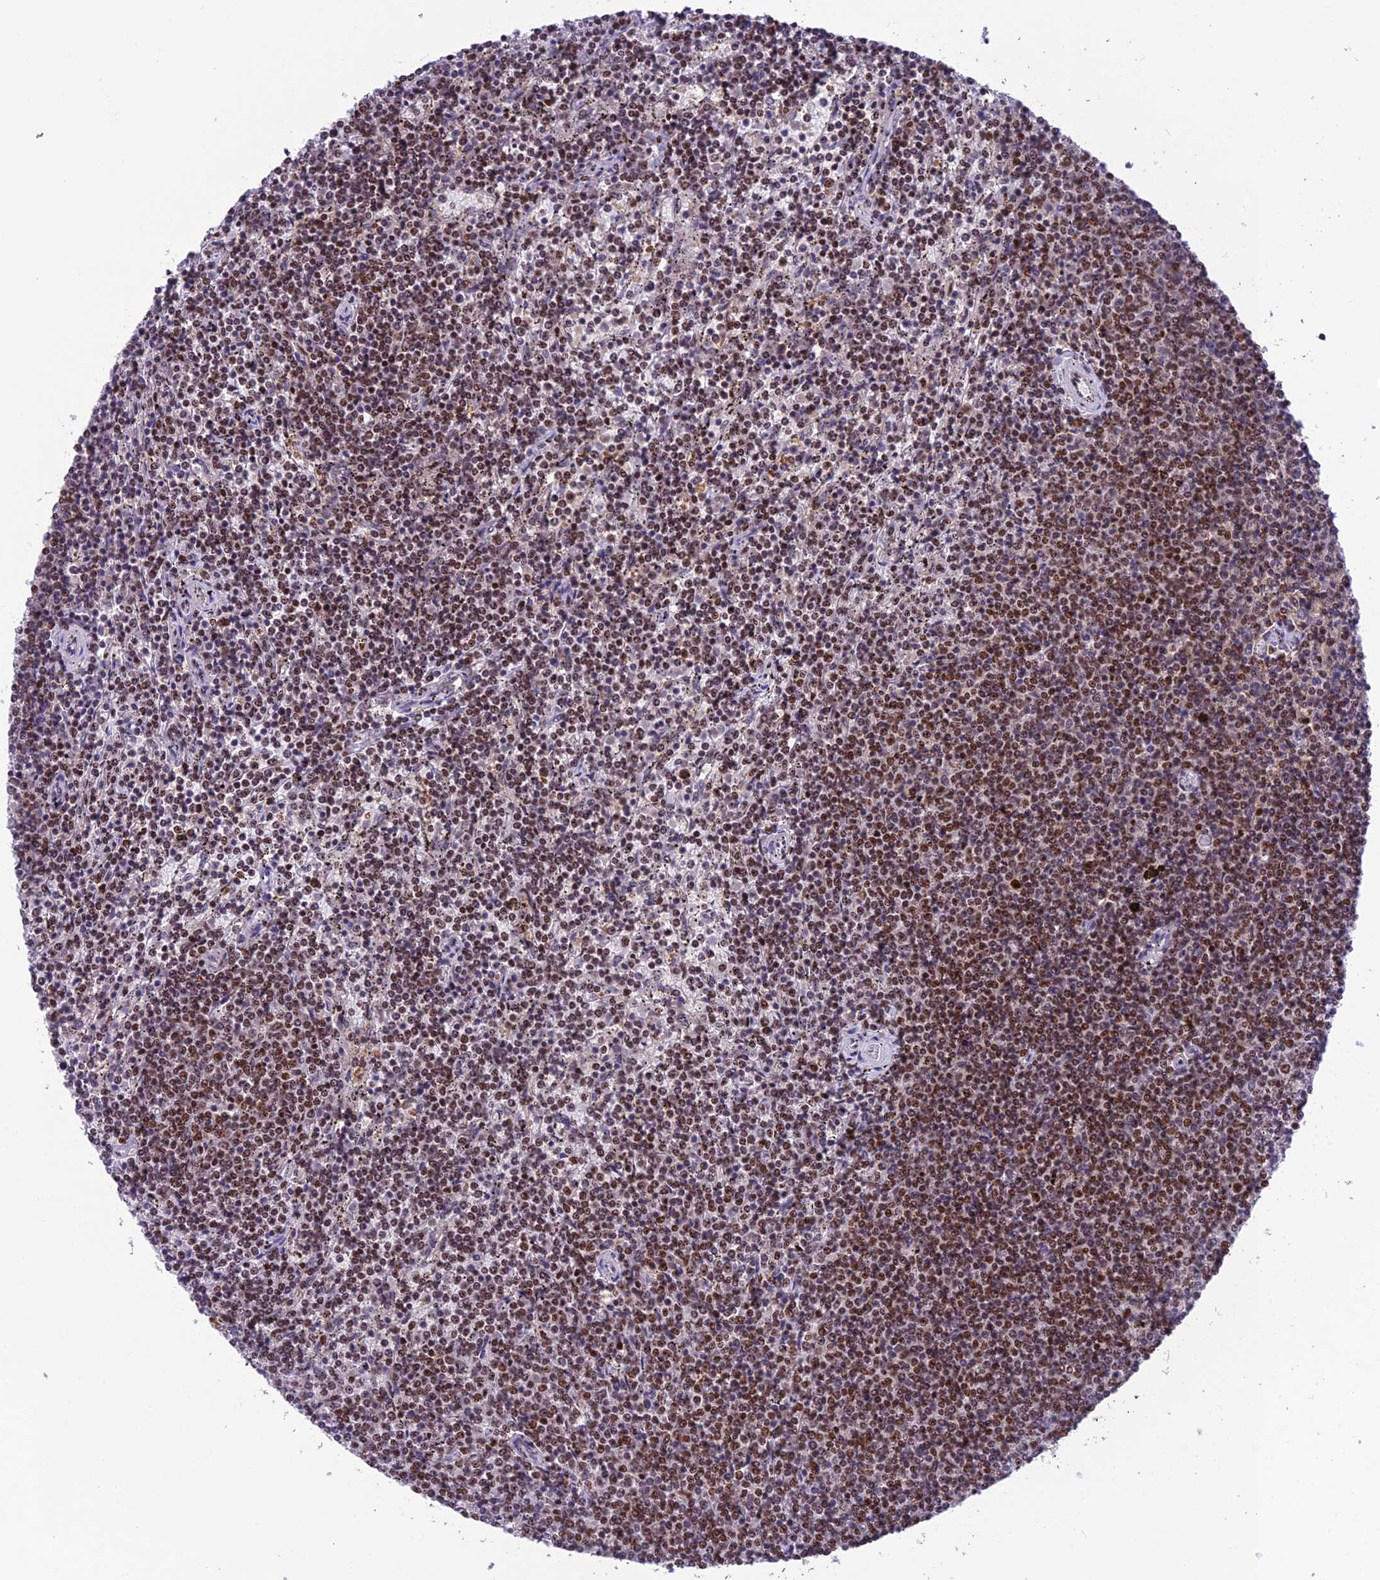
{"staining": {"intensity": "moderate", "quantity": ">75%", "location": "nuclear"}, "tissue": "lymphoma", "cell_type": "Tumor cells", "image_type": "cancer", "snomed": [{"axis": "morphology", "description": "Malignant lymphoma, non-Hodgkin's type, Low grade"}, {"axis": "topography", "description": "Spleen"}], "caption": "There is medium levels of moderate nuclear expression in tumor cells of low-grade malignant lymphoma, non-Hodgkin's type, as demonstrated by immunohistochemical staining (brown color).", "gene": "MIS12", "patient": {"sex": "female", "age": 50}}